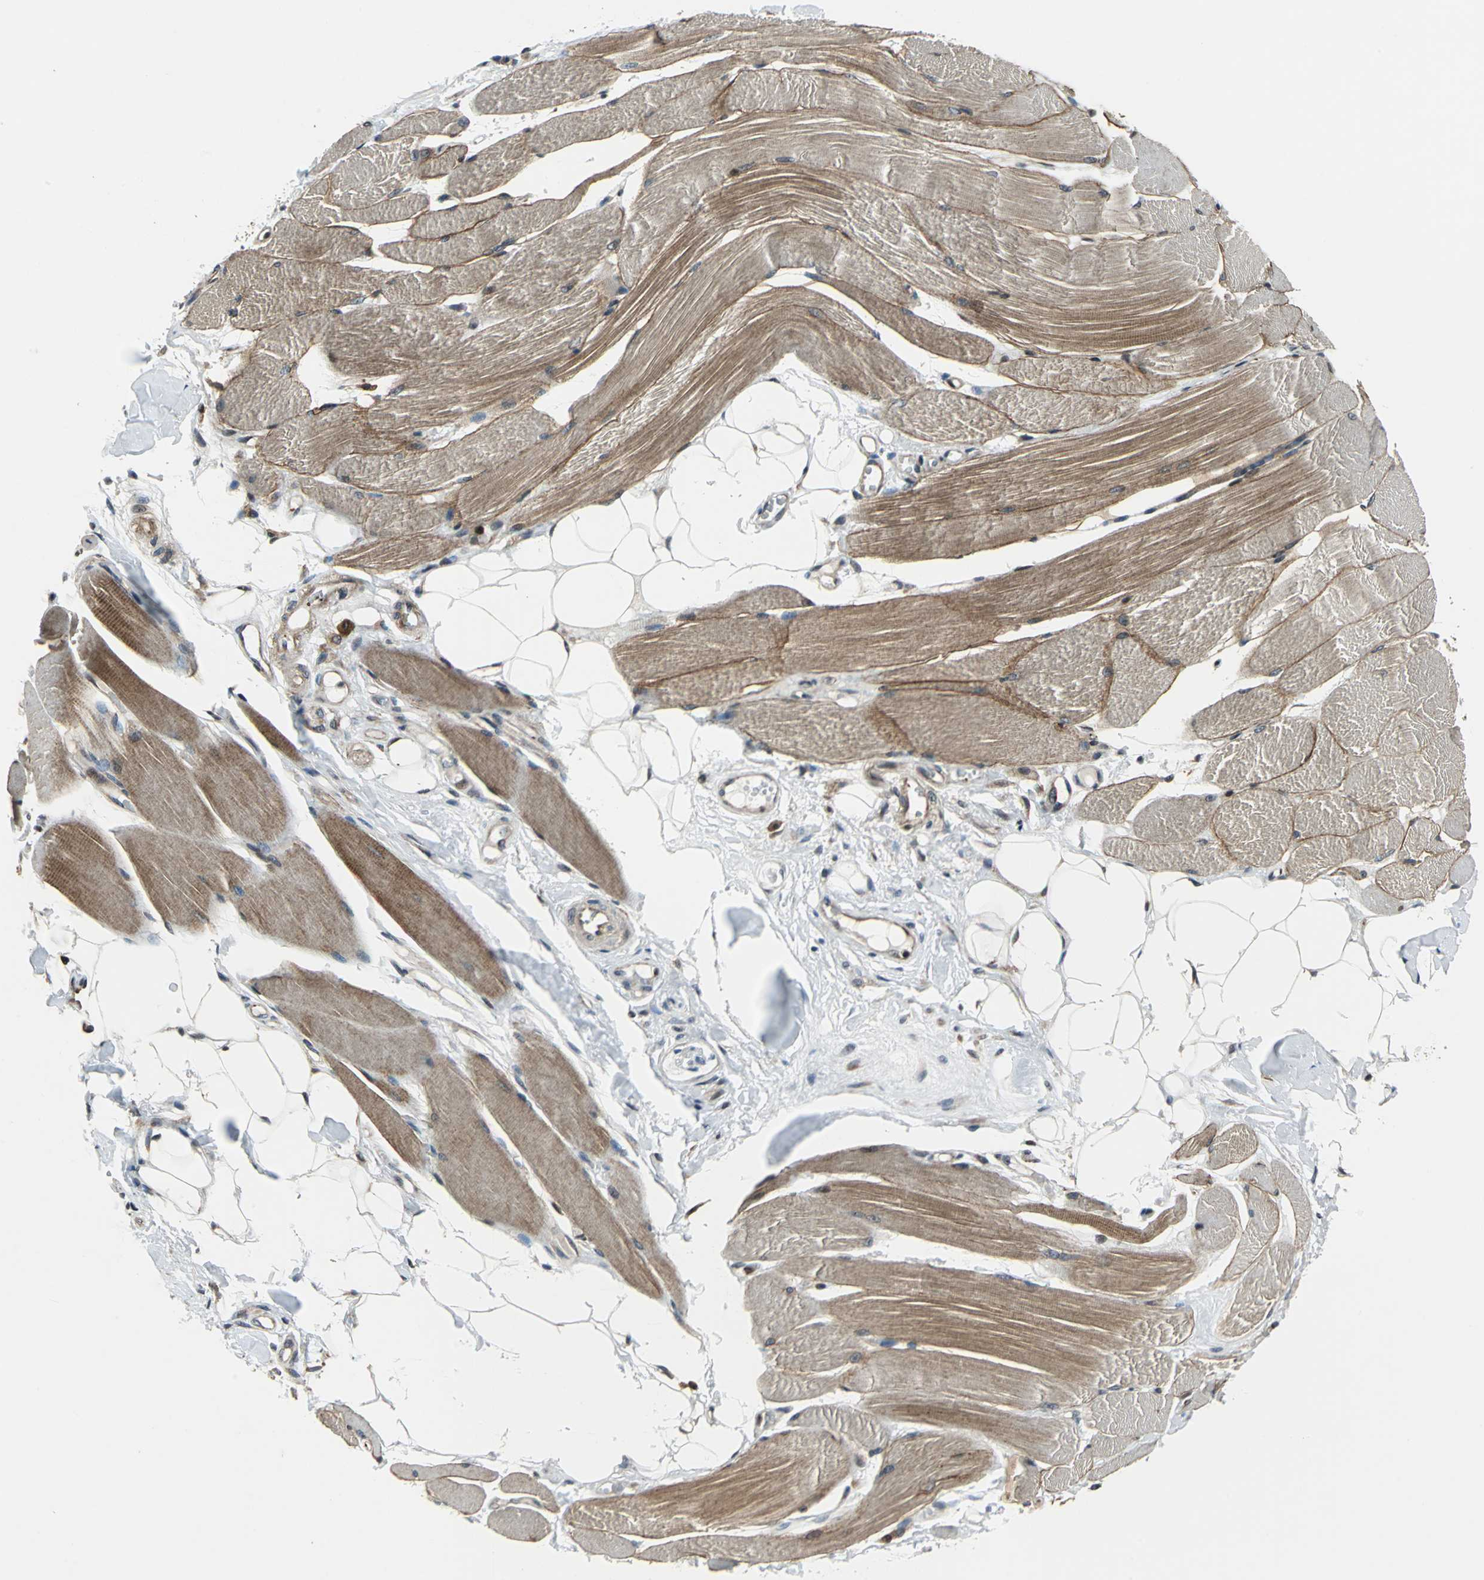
{"staining": {"intensity": "moderate", "quantity": ">75%", "location": "cytoplasmic/membranous,nuclear"}, "tissue": "skeletal muscle", "cell_type": "Myocytes", "image_type": "normal", "snomed": [{"axis": "morphology", "description": "Normal tissue, NOS"}, {"axis": "topography", "description": "Skeletal muscle"}, {"axis": "topography", "description": "Peripheral nerve tissue"}], "caption": "Immunohistochemical staining of normal skeletal muscle shows >75% levels of moderate cytoplasmic/membranous,nuclear protein staining in approximately >75% of myocytes.", "gene": "AATF", "patient": {"sex": "female", "age": 84}}